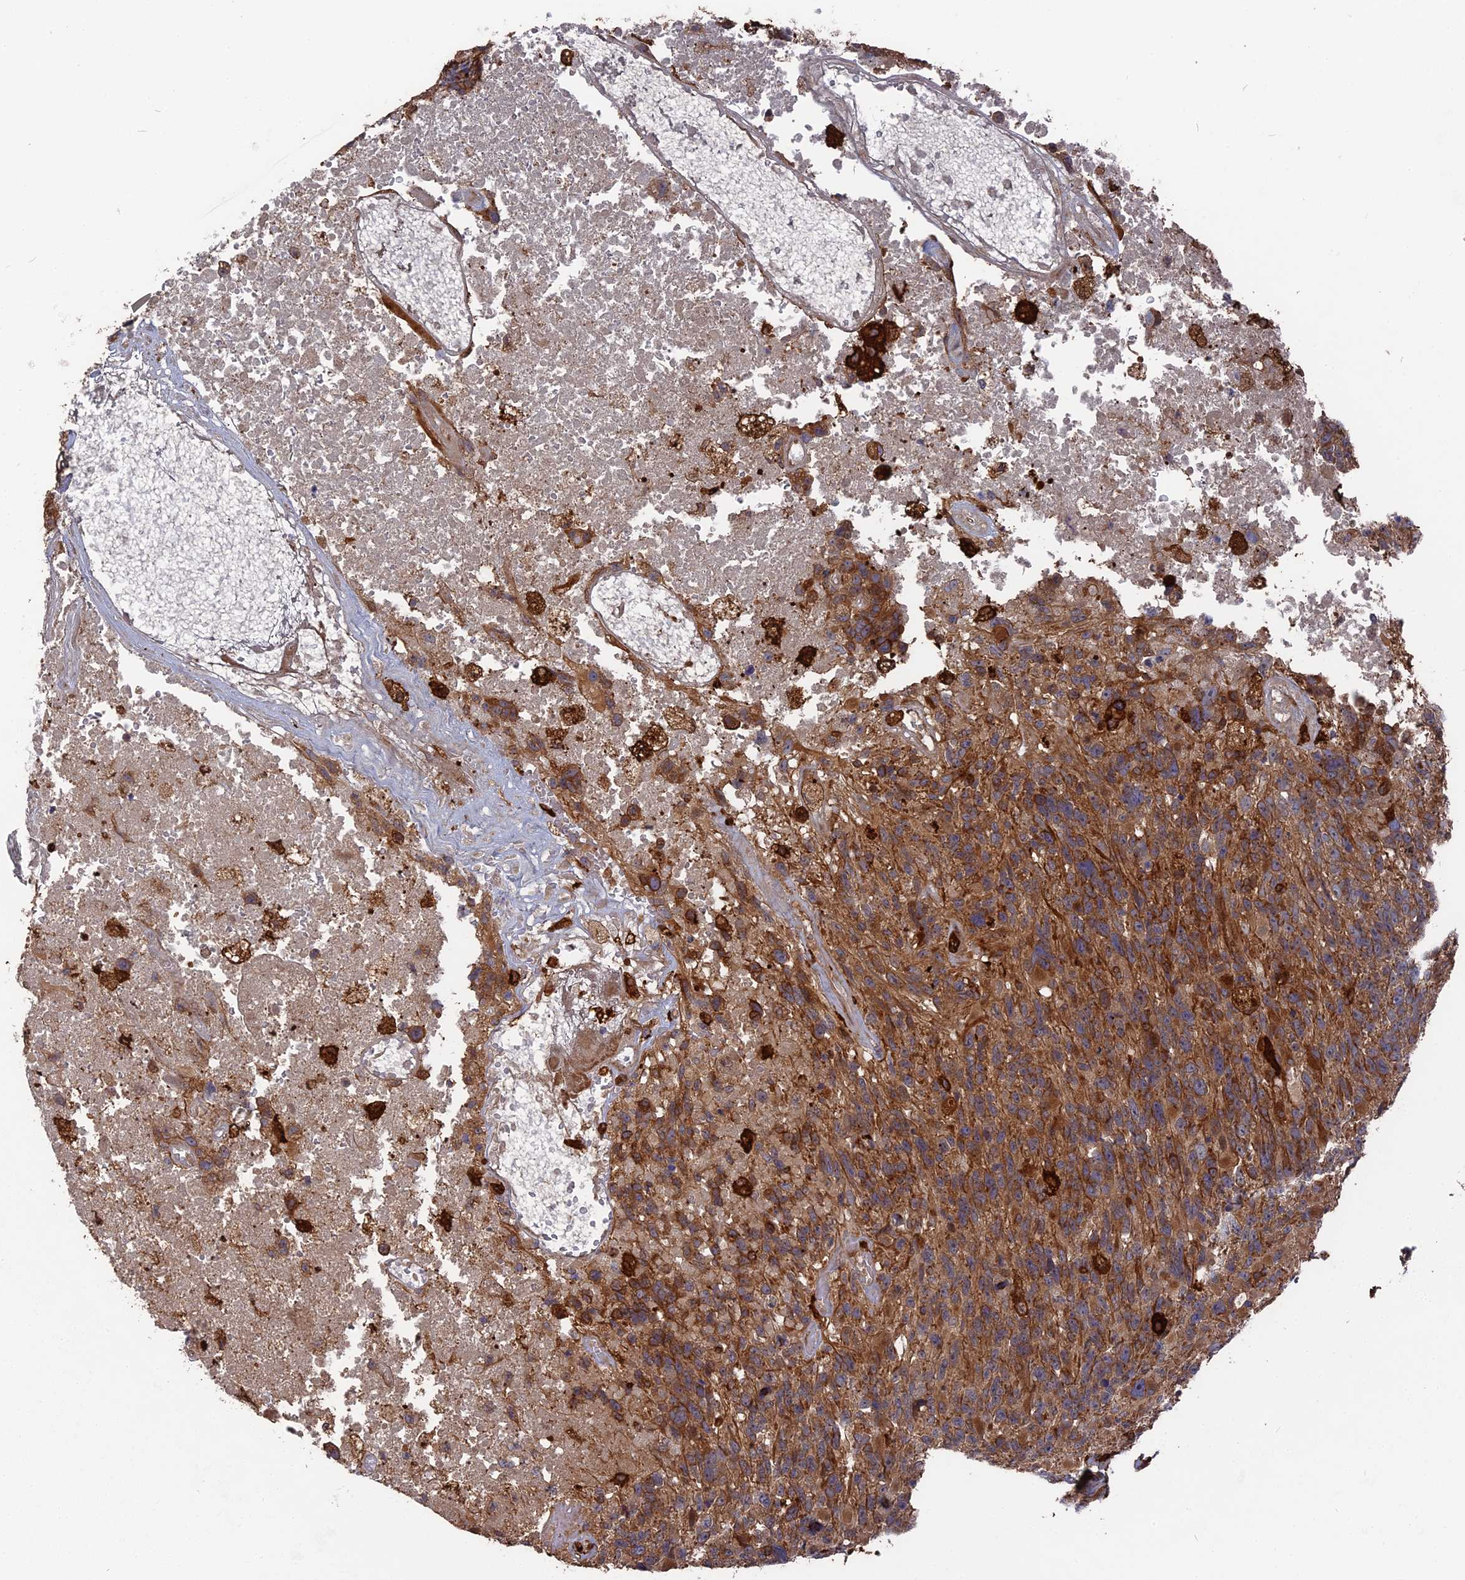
{"staining": {"intensity": "moderate", "quantity": ">75%", "location": "cytoplasmic/membranous"}, "tissue": "glioma", "cell_type": "Tumor cells", "image_type": "cancer", "snomed": [{"axis": "morphology", "description": "Glioma, malignant, High grade"}, {"axis": "topography", "description": "Brain"}], "caption": "A histopathology image of malignant glioma (high-grade) stained for a protein shows moderate cytoplasmic/membranous brown staining in tumor cells.", "gene": "DEF8", "patient": {"sex": "male", "age": 76}}